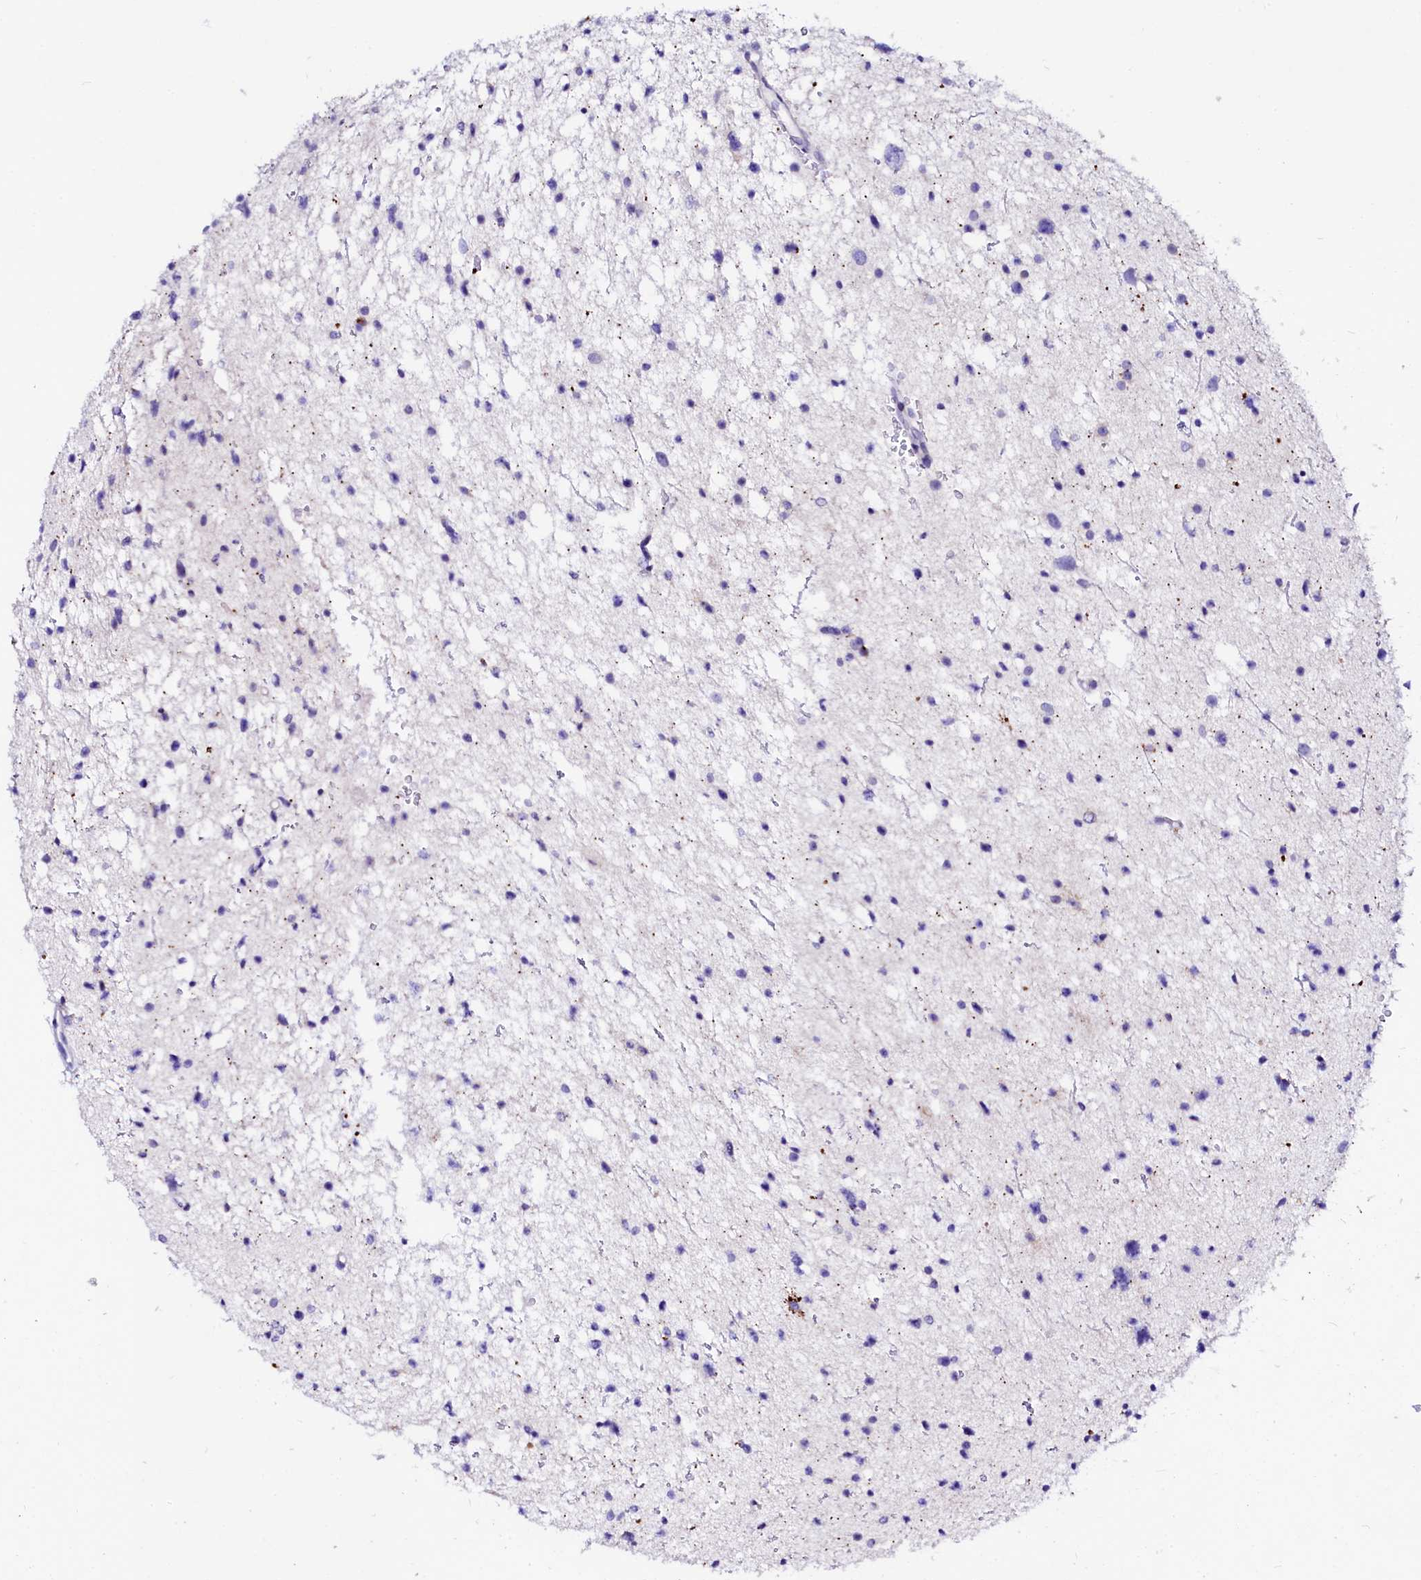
{"staining": {"intensity": "negative", "quantity": "none", "location": "none"}, "tissue": "glioma", "cell_type": "Tumor cells", "image_type": "cancer", "snomed": [{"axis": "morphology", "description": "Glioma, malignant, Low grade"}, {"axis": "topography", "description": "Brain"}], "caption": "The histopathology image reveals no staining of tumor cells in glioma.", "gene": "BTBD16", "patient": {"sex": "female", "age": 37}}